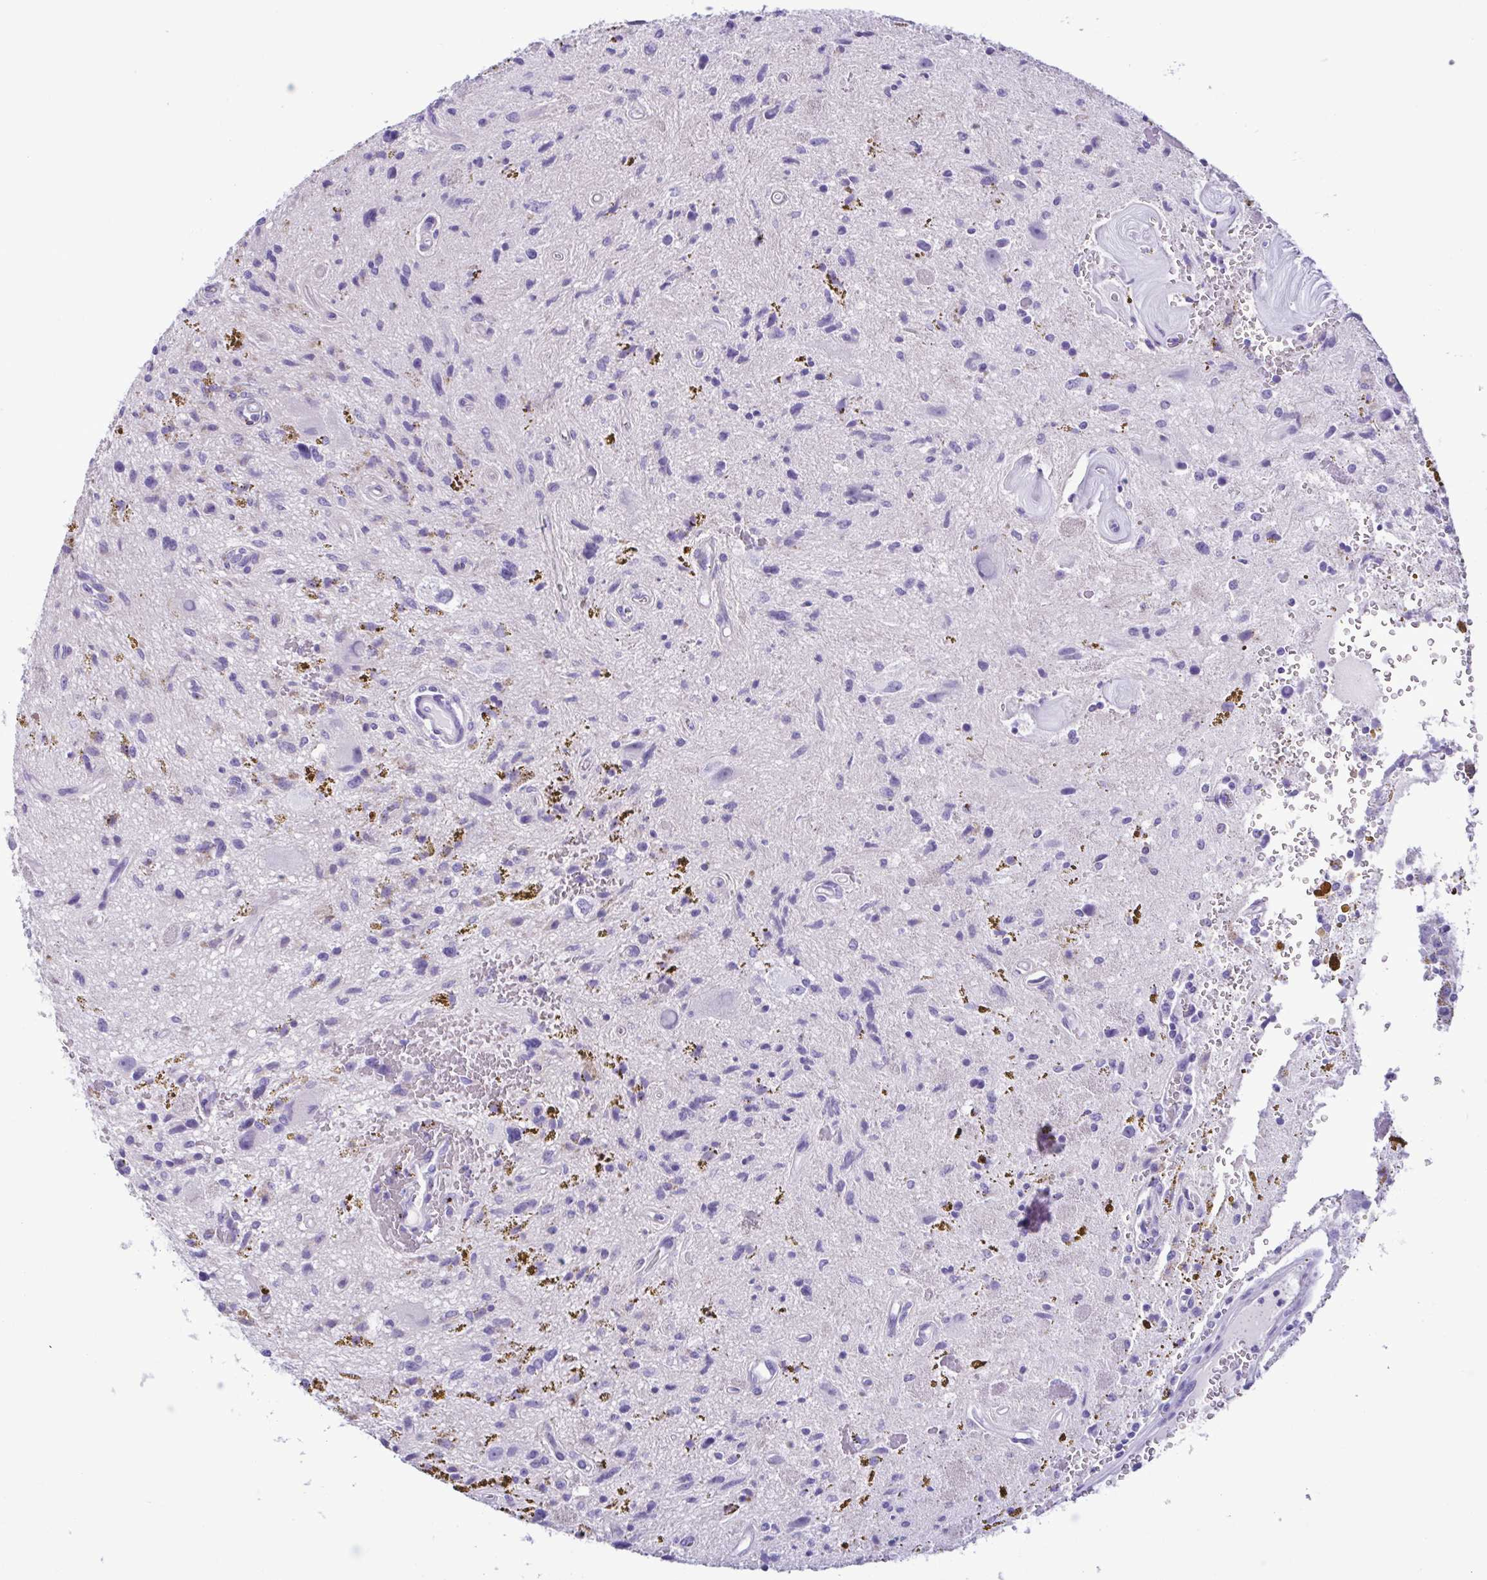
{"staining": {"intensity": "negative", "quantity": "none", "location": "none"}, "tissue": "glioma", "cell_type": "Tumor cells", "image_type": "cancer", "snomed": [{"axis": "morphology", "description": "Glioma, malignant, Low grade"}, {"axis": "topography", "description": "Cerebellum"}], "caption": "This is a image of immunohistochemistry staining of glioma, which shows no positivity in tumor cells.", "gene": "CBY2", "patient": {"sex": "female", "age": 14}}